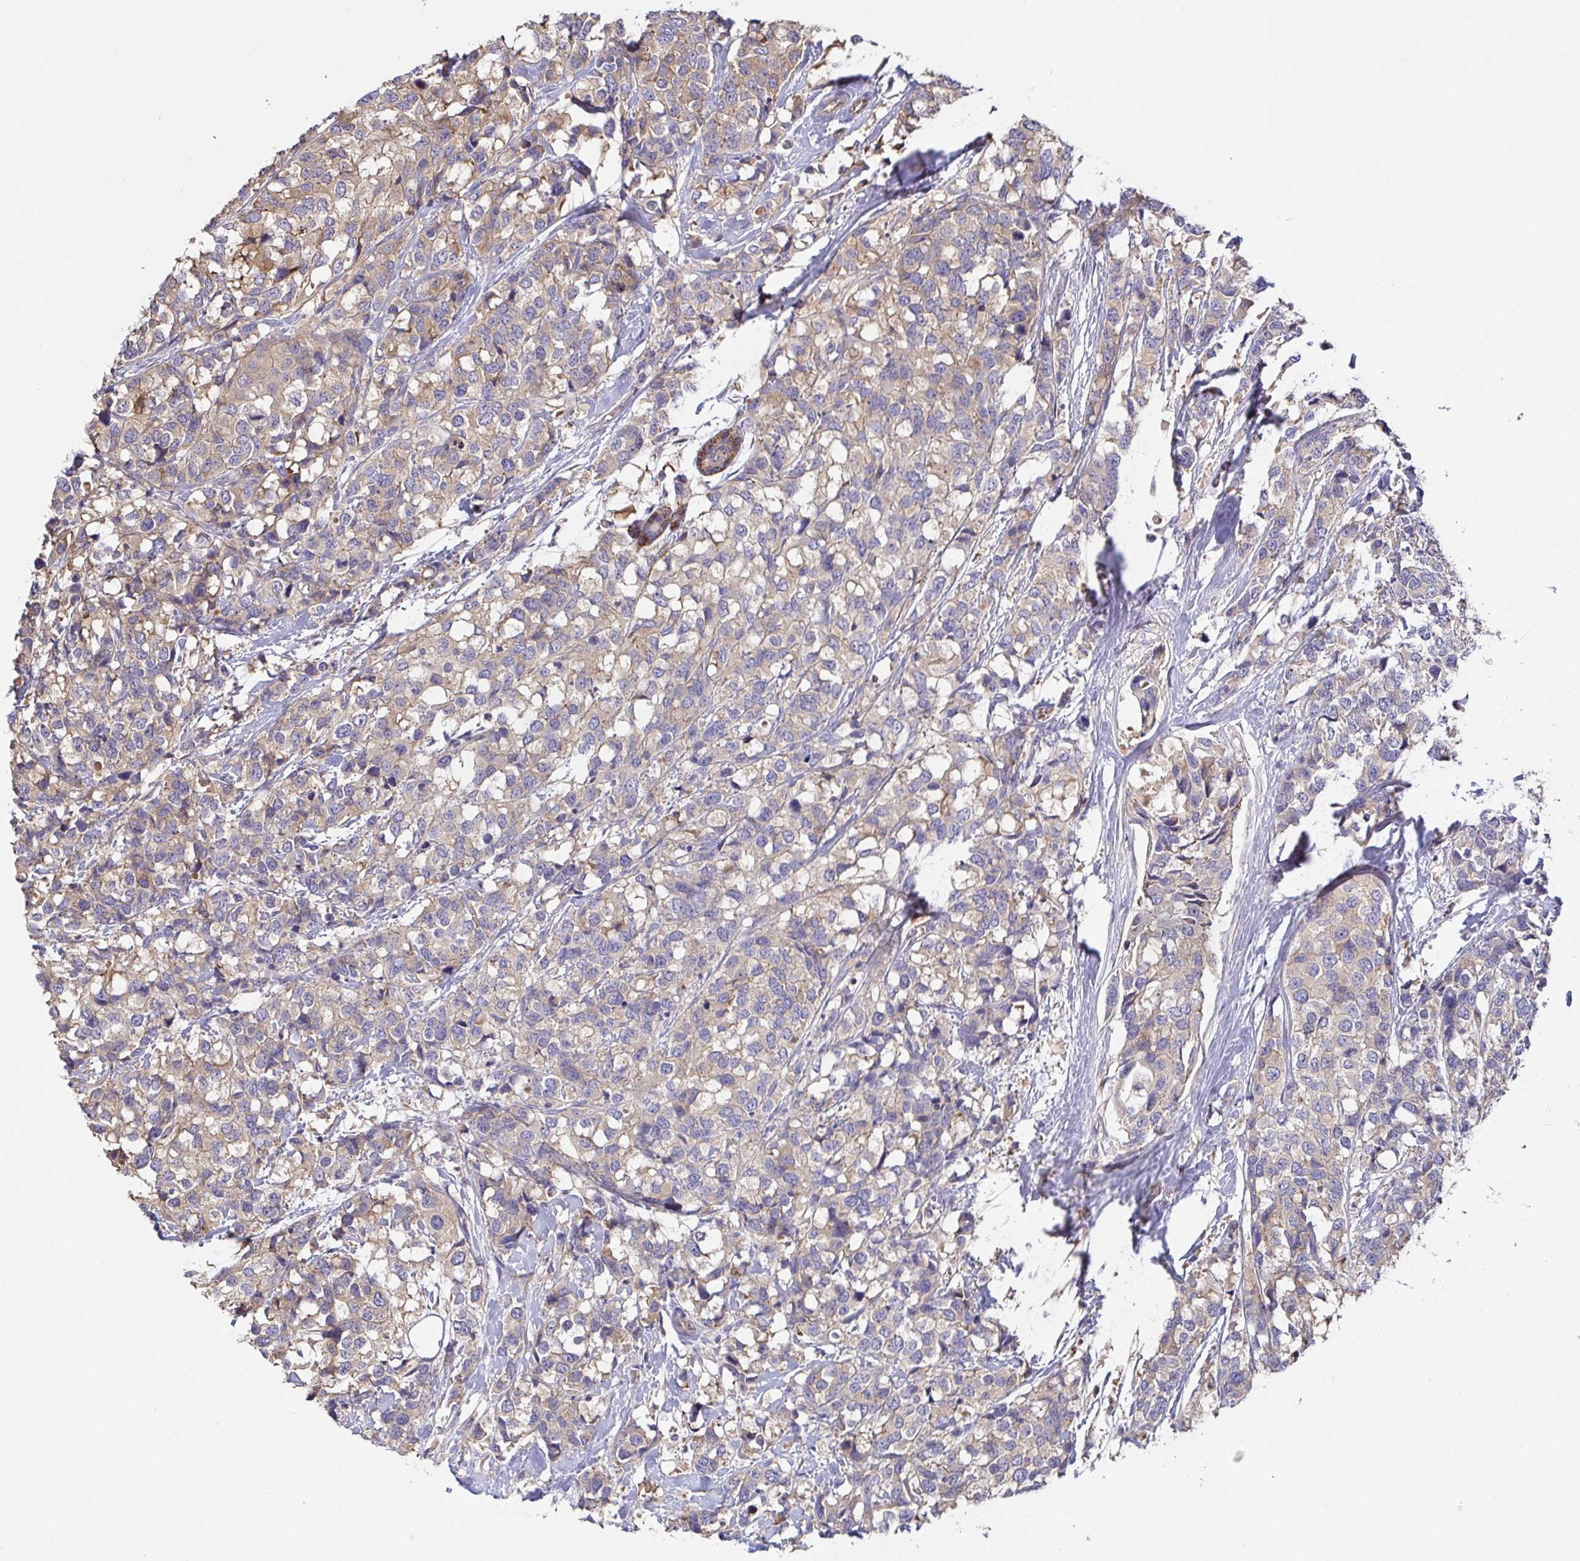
{"staining": {"intensity": "weak", "quantity": "25%-75%", "location": "cytoplasmic/membranous"}, "tissue": "breast cancer", "cell_type": "Tumor cells", "image_type": "cancer", "snomed": [{"axis": "morphology", "description": "Lobular carcinoma"}, {"axis": "topography", "description": "Breast"}], "caption": "Lobular carcinoma (breast) tissue displays weak cytoplasmic/membranous positivity in approximately 25%-75% of tumor cells, visualized by immunohistochemistry.", "gene": "EIF3D", "patient": {"sex": "female", "age": 59}}